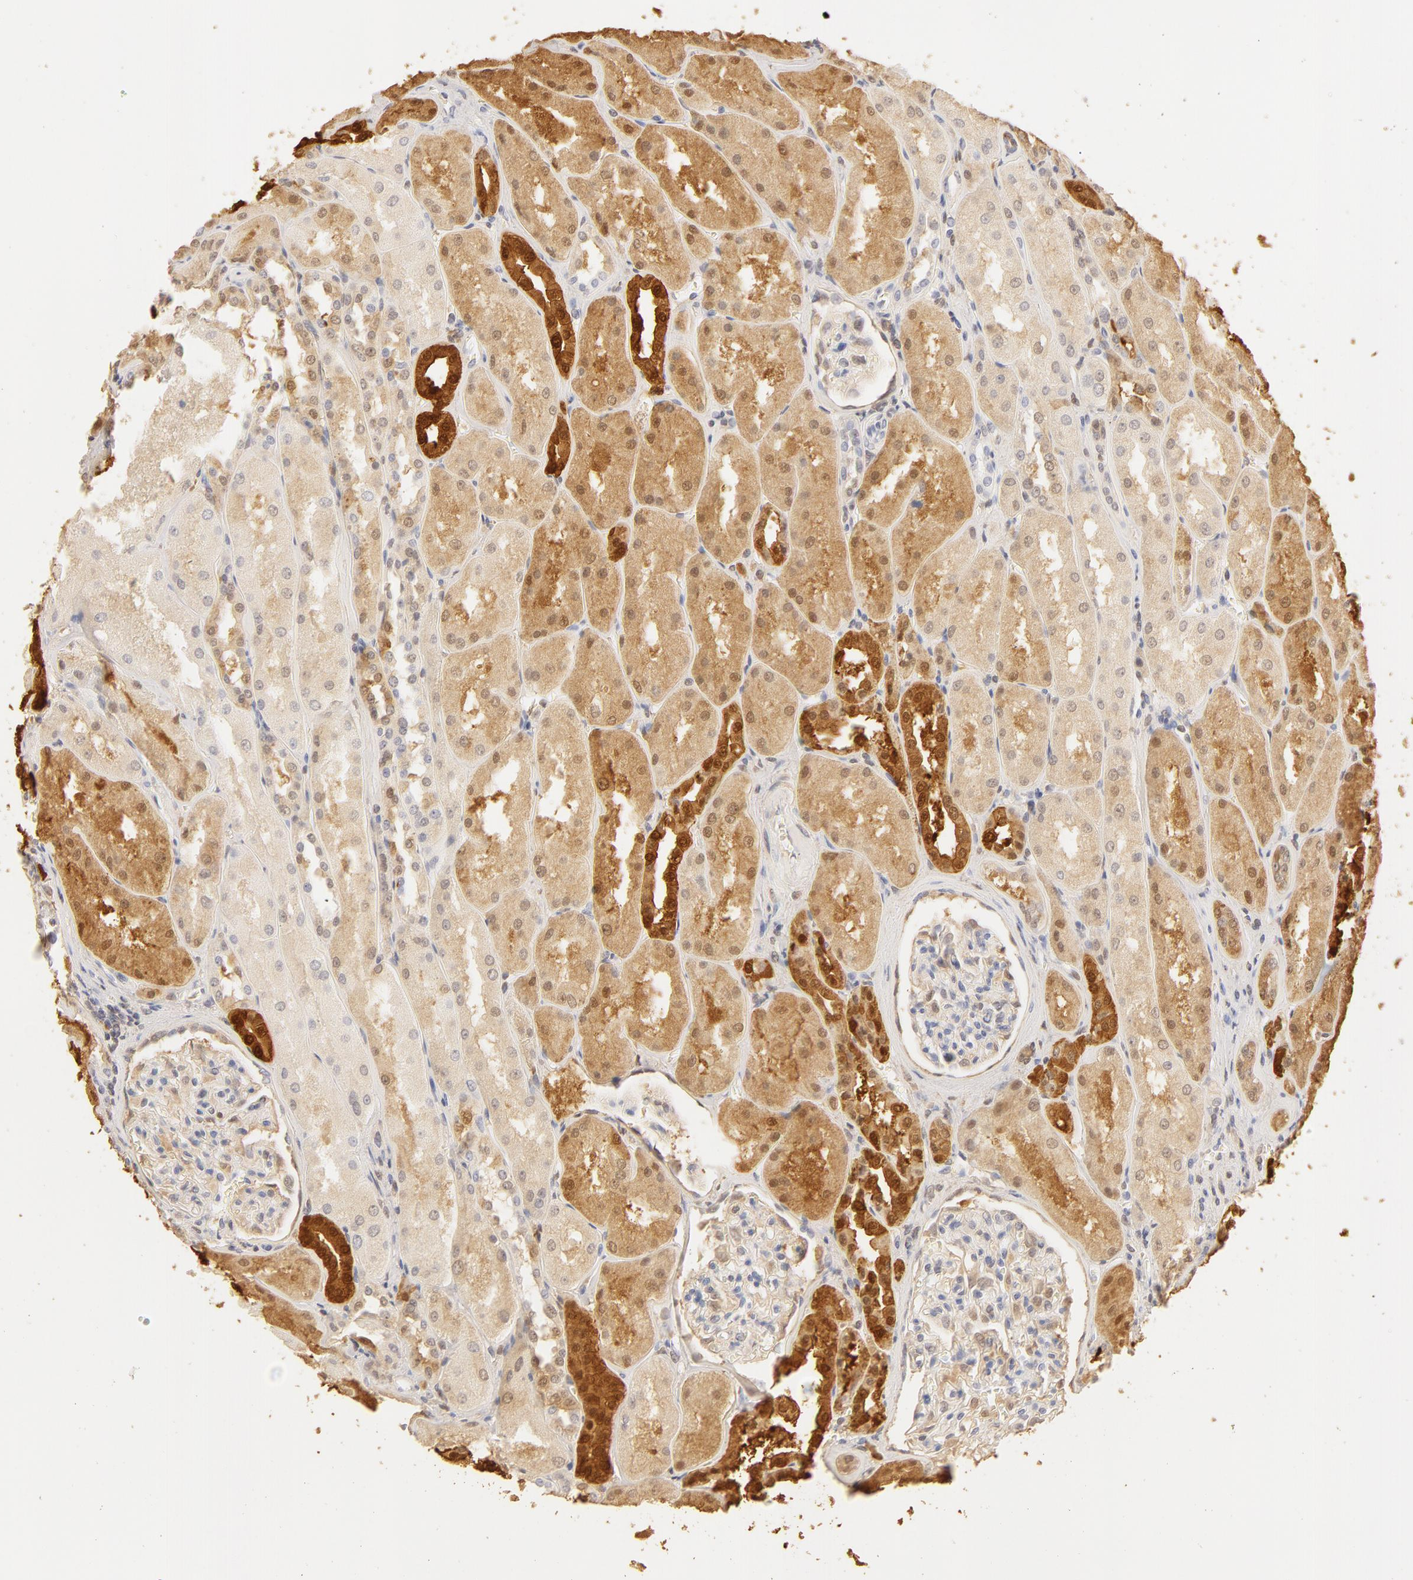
{"staining": {"intensity": "negative", "quantity": "none", "location": "none"}, "tissue": "kidney", "cell_type": "Cells in glomeruli", "image_type": "normal", "snomed": [{"axis": "morphology", "description": "Normal tissue, NOS"}, {"axis": "topography", "description": "Kidney"}], "caption": "The photomicrograph exhibits no significant staining in cells in glomeruli of kidney. (Stains: DAB (3,3'-diaminobenzidine) immunohistochemistry with hematoxylin counter stain, Microscopy: brightfield microscopy at high magnification).", "gene": "CA2", "patient": {"sex": "male", "age": 61}}